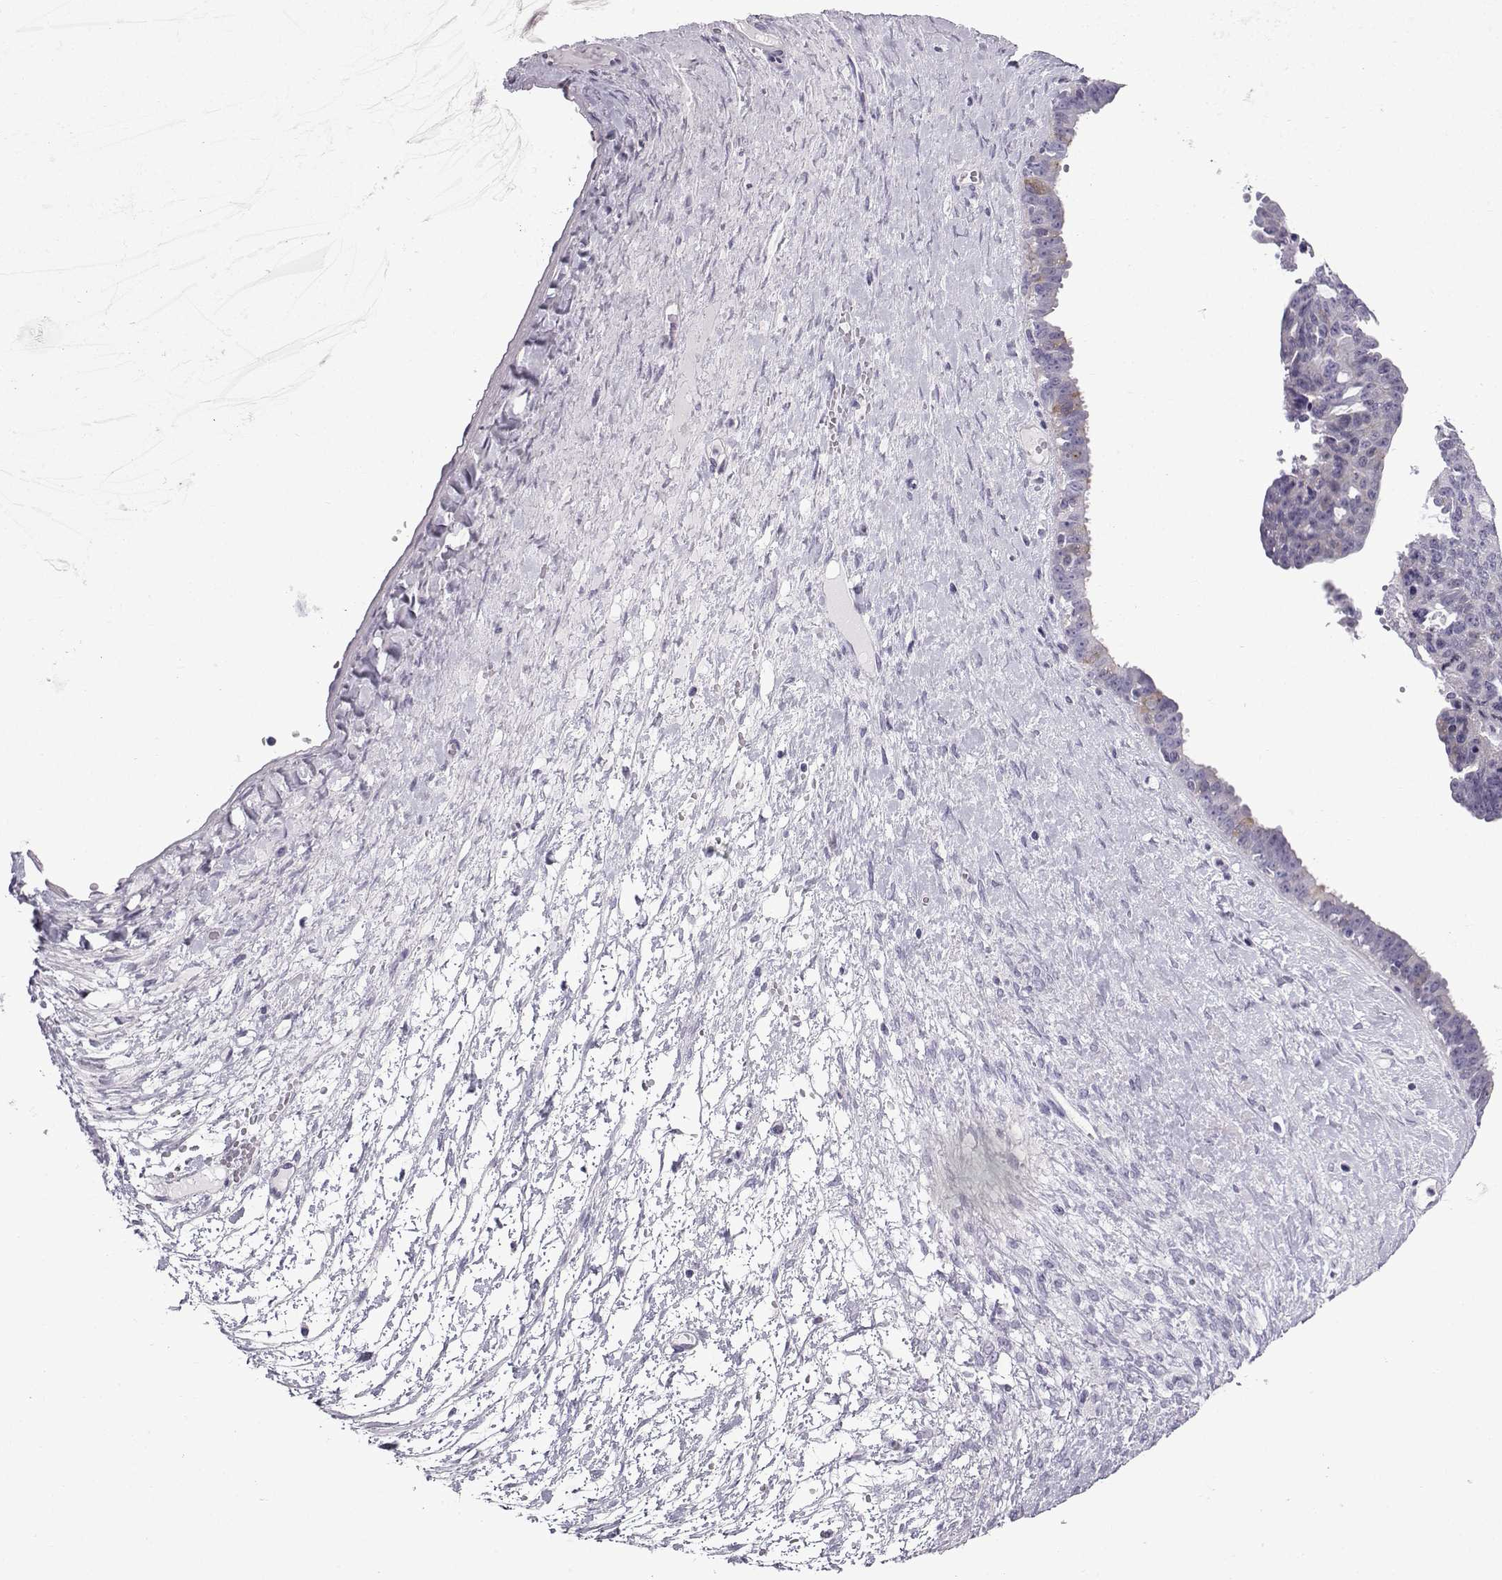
{"staining": {"intensity": "moderate", "quantity": "<25%", "location": "cytoplasmic/membranous"}, "tissue": "ovarian cancer", "cell_type": "Tumor cells", "image_type": "cancer", "snomed": [{"axis": "morphology", "description": "Cystadenocarcinoma, serous, NOS"}, {"axis": "topography", "description": "Ovary"}], "caption": "IHC histopathology image of neoplastic tissue: human serous cystadenocarcinoma (ovarian) stained using IHC exhibits low levels of moderate protein expression localized specifically in the cytoplasmic/membranous of tumor cells, appearing as a cytoplasmic/membranous brown color.", "gene": "CFAP53", "patient": {"sex": "female", "age": 71}}